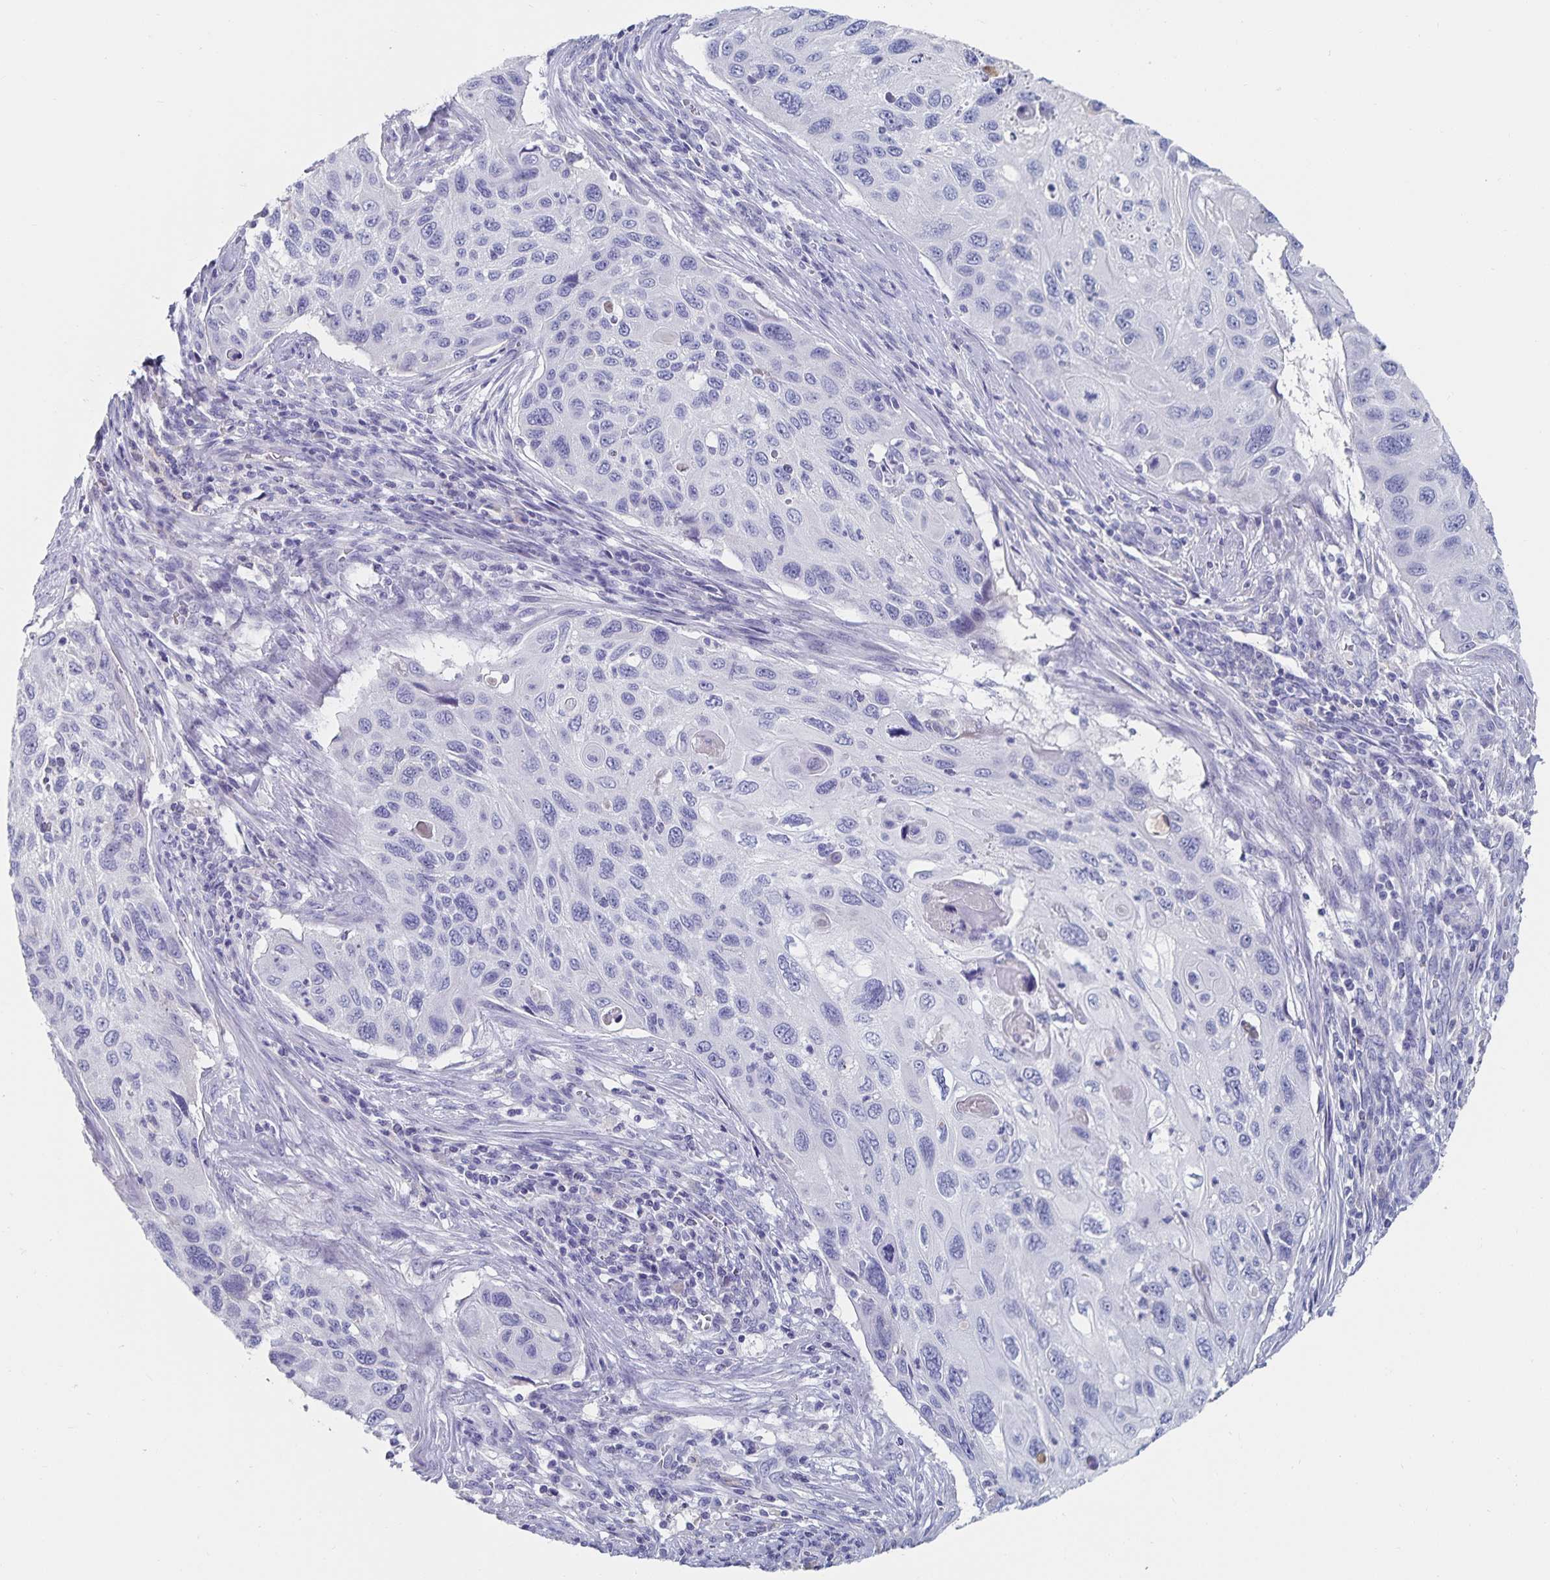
{"staining": {"intensity": "negative", "quantity": "none", "location": "none"}, "tissue": "cervical cancer", "cell_type": "Tumor cells", "image_type": "cancer", "snomed": [{"axis": "morphology", "description": "Squamous cell carcinoma, NOS"}, {"axis": "topography", "description": "Cervix"}], "caption": "The micrograph demonstrates no significant expression in tumor cells of squamous cell carcinoma (cervical).", "gene": "CFAP69", "patient": {"sex": "female", "age": 70}}